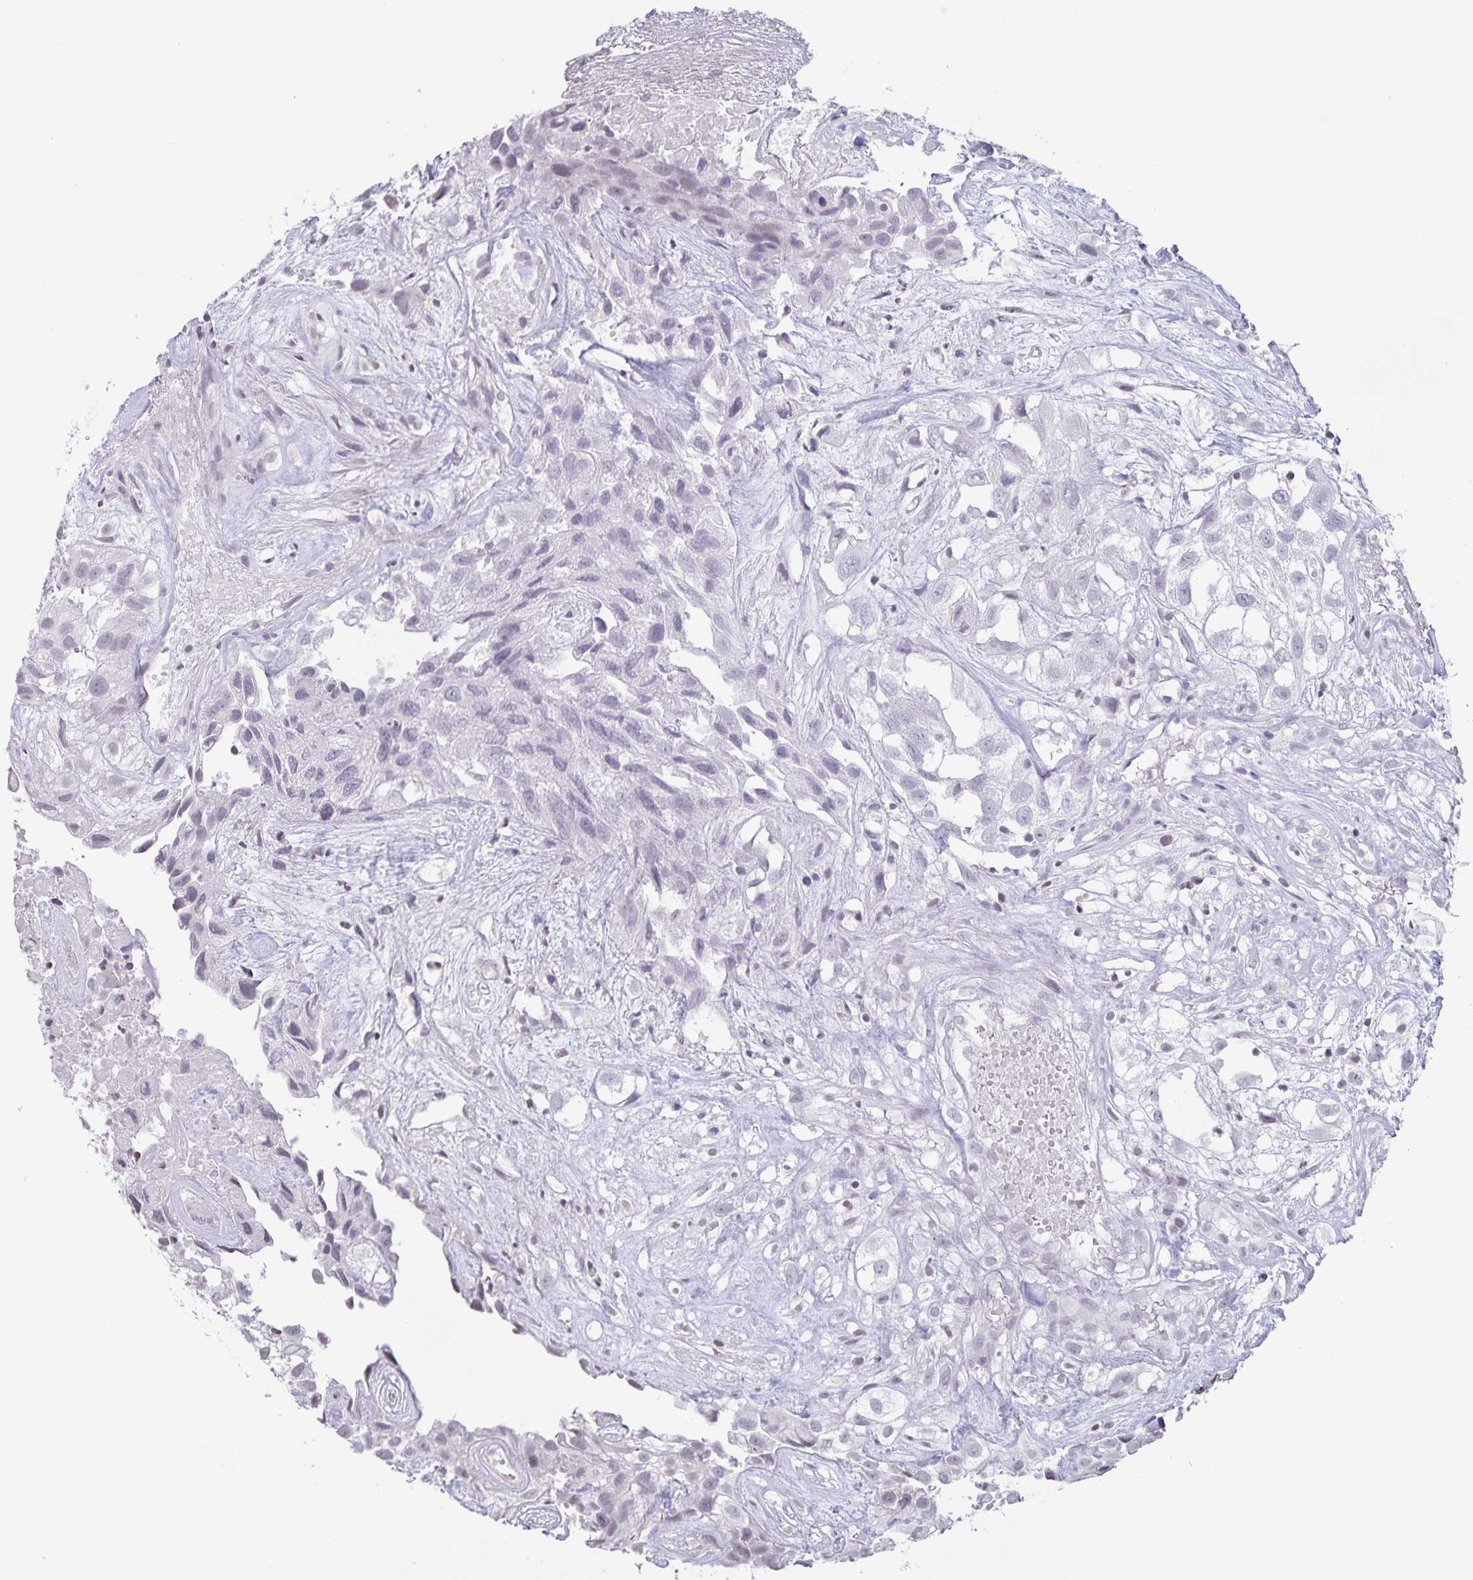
{"staining": {"intensity": "negative", "quantity": "none", "location": "none"}, "tissue": "urothelial cancer", "cell_type": "Tumor cells", "image_type": "cancer", "snomed": [{"axis": "morphology", "description": "Urothelial carcinoma, High grade"}, {"axis": "topography", "description": "Urinary bladder"}], "caption": "Tumor cells show no significant protein positivity in urothelial carcinoma (high-grade).", "gene": "AQP4", "patient": {"sex": "male", "age": 56}}